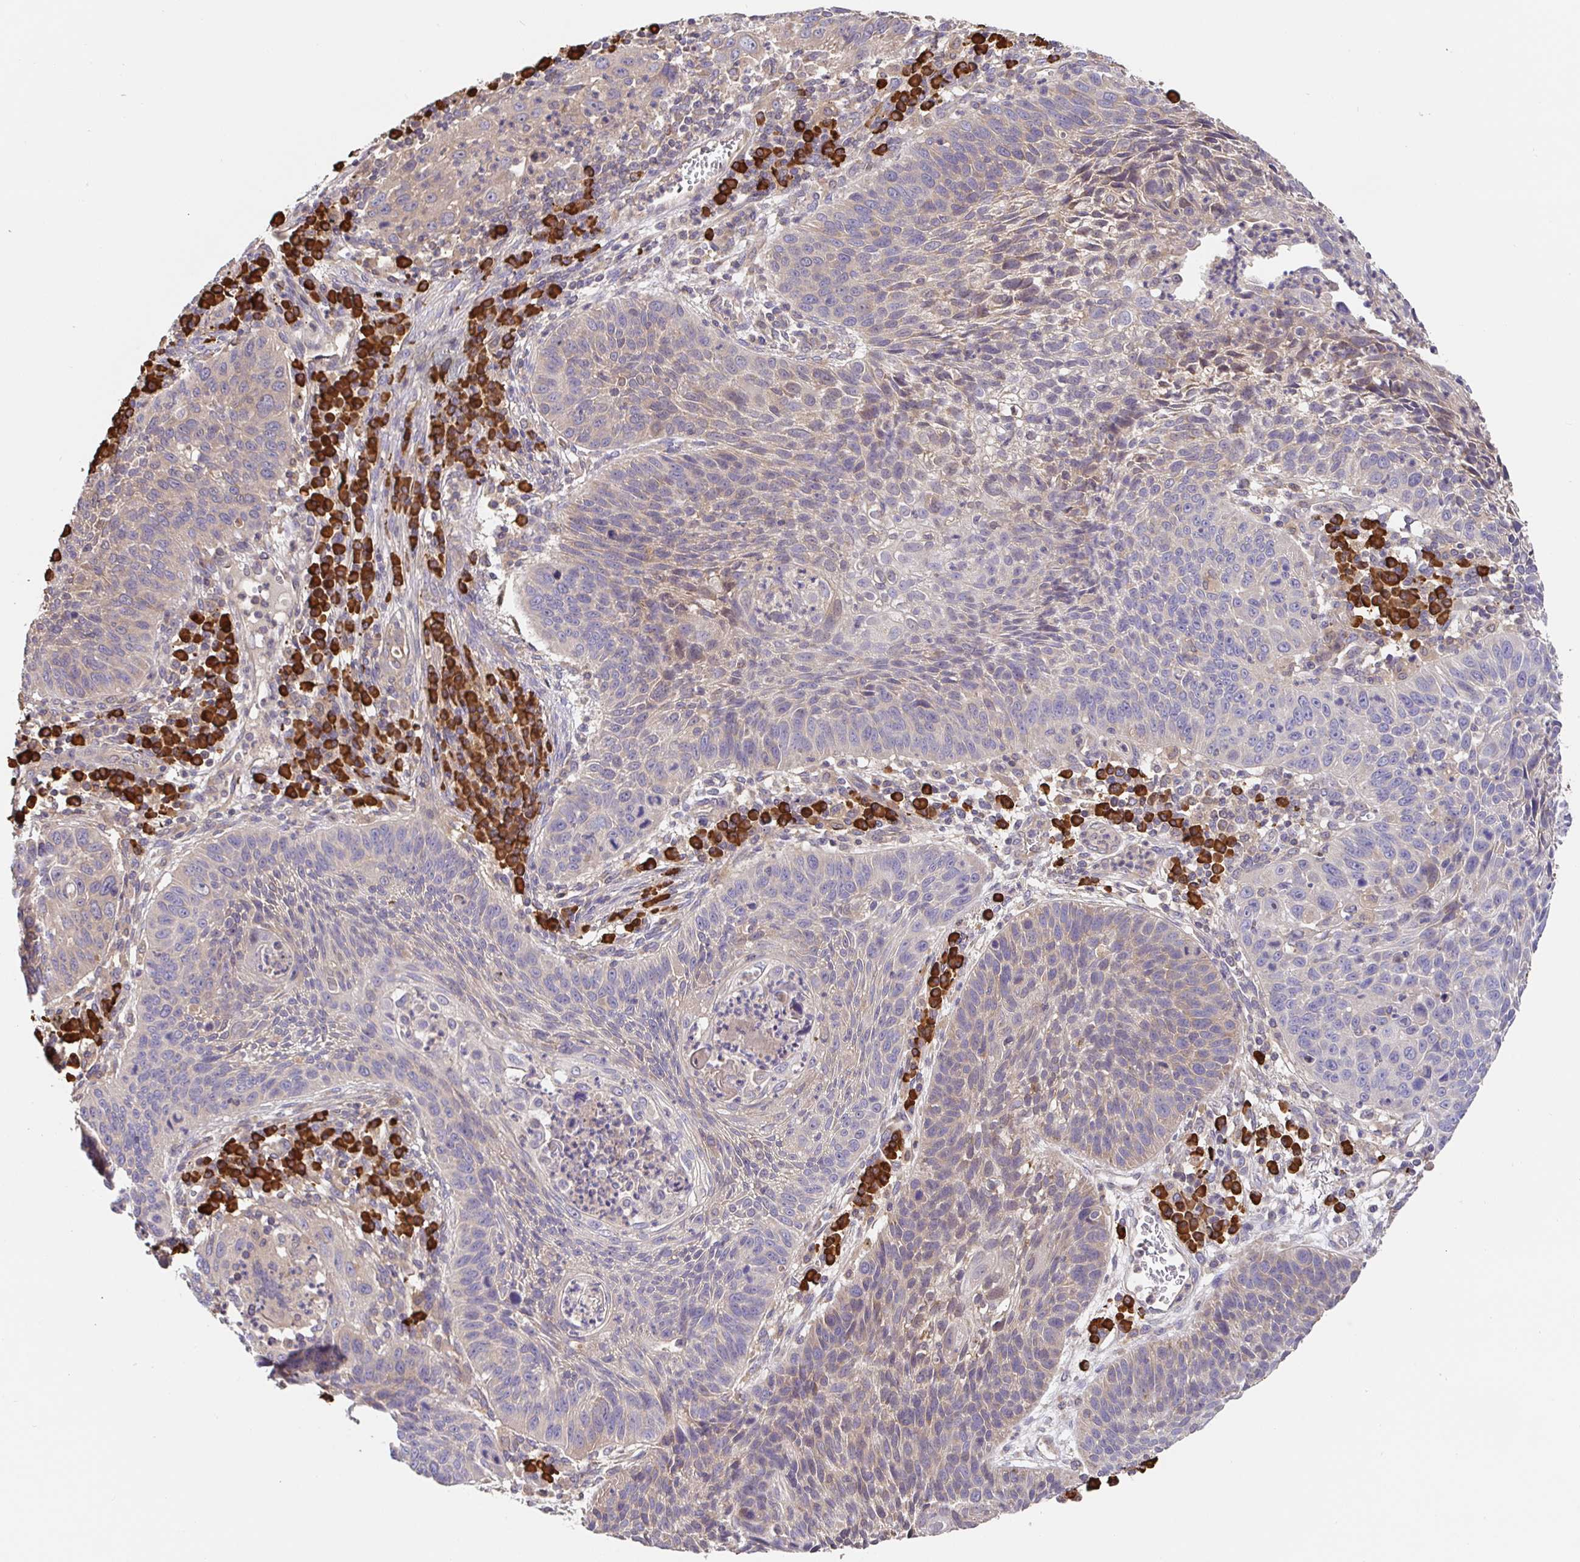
{"staining": {"intensity": "negative", "quantity": "none", "location": "none"}, "tissue": "lung cancer", "cell_type": "Tumor cells", "image_type": "cancer", "snomed": [{"axis": "morphology", "description": "Squamous cell carcinoma, NOS"}, {"axis": "morphology", "description": "Squamous cell carcinoma, metastatic, NOS"}, {"axis": "topography", "description": "Lung"}, {"axis": "topography", "description": "Pleura, NOS"}], "caption": "Lung cancer (squamous cell carcinoma) was stained to show a protein in brown. There is no significant positivity in tumor cells. (Stains: DAB (3,3'-diaminobenzidine) immunohistochemistry with hematoxylin counter stain, Microscopy: brightfield microscopy at high magnification).", "gene": "HAGH", "patient": {"sex": "male", "age": 72}}